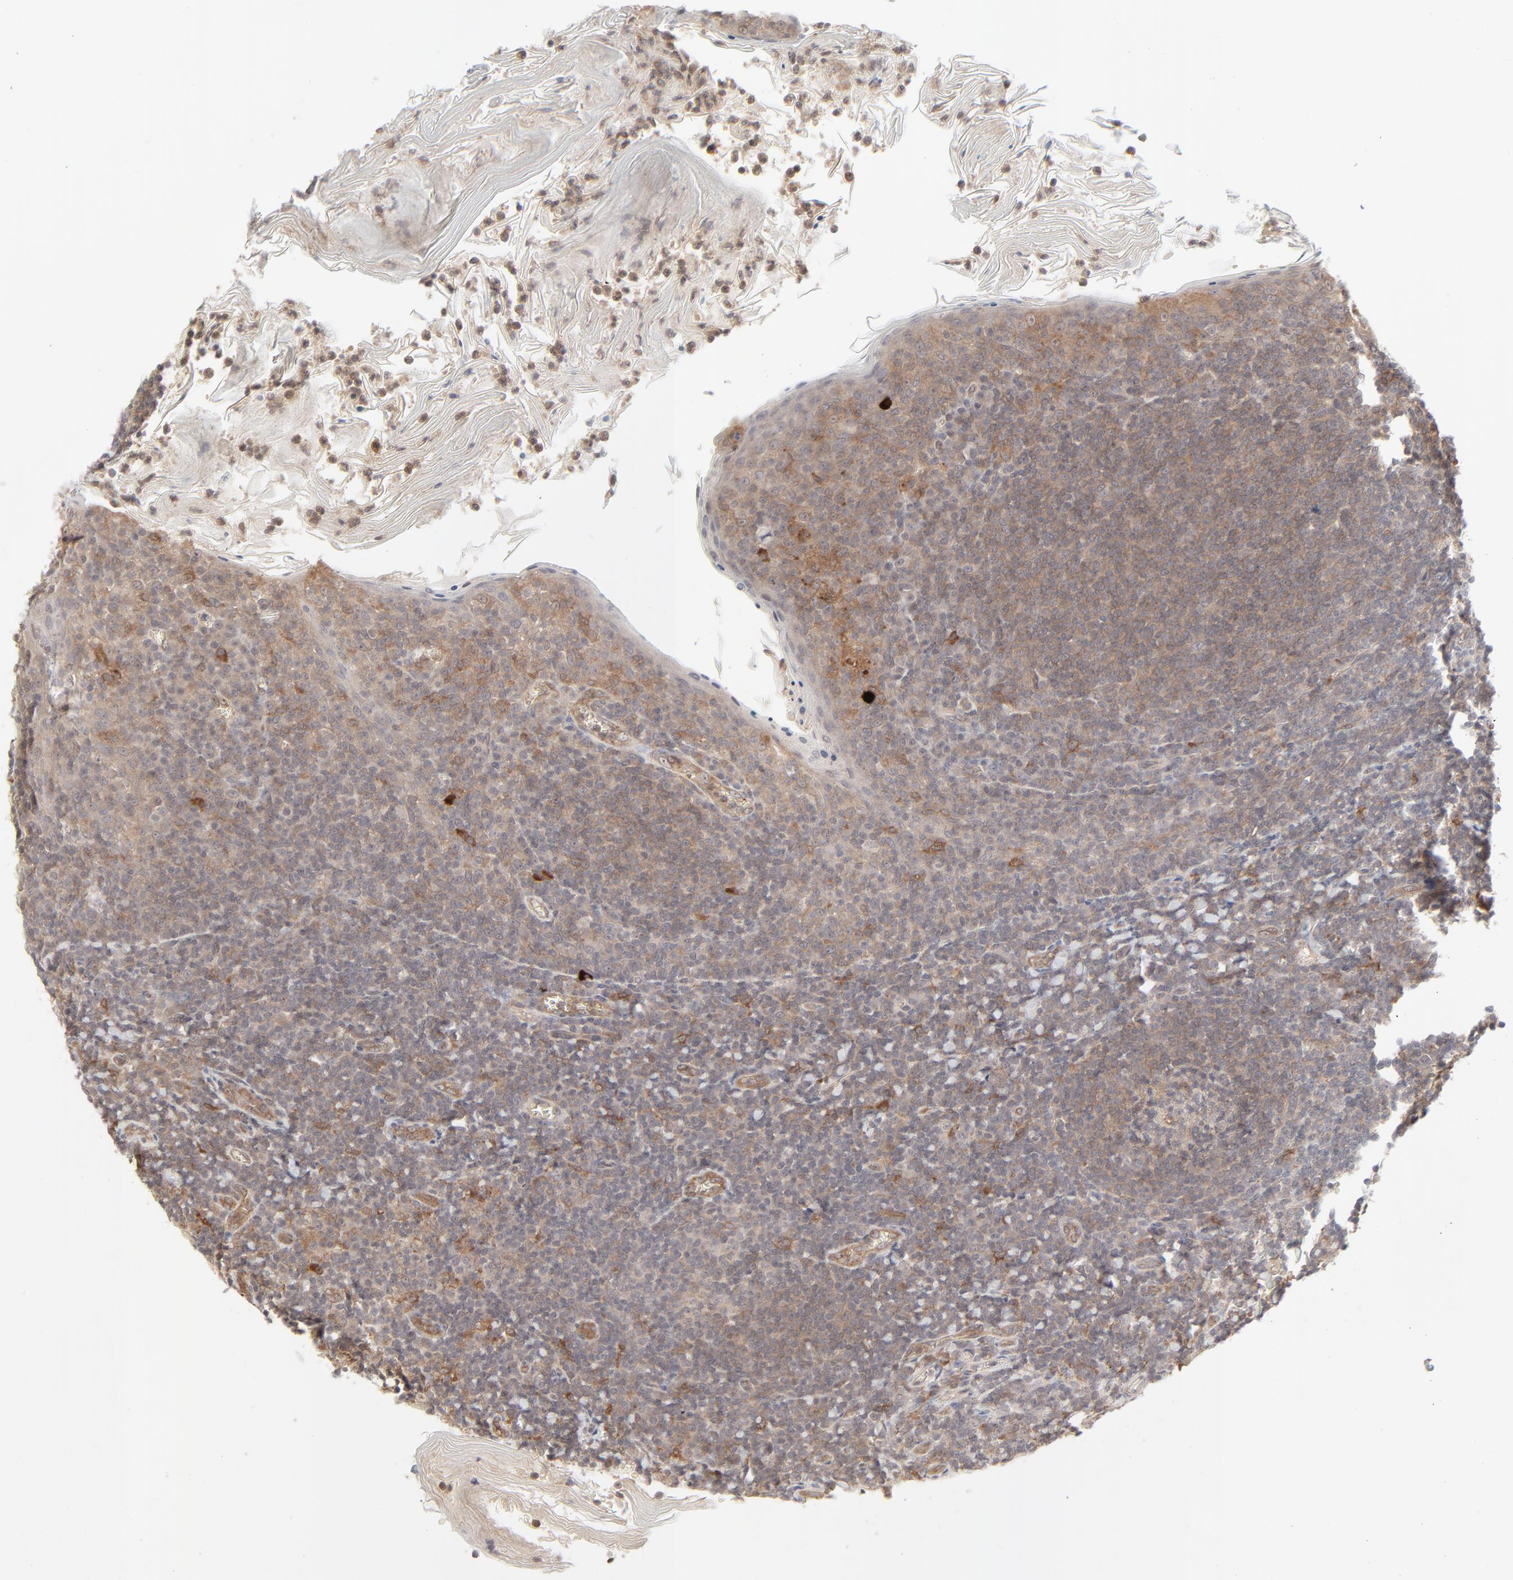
{"staining": {"intensity": "moderate", "quantity": ">75%", "location": "cytoplasmic/membranous"}, "tissue": "tonsil", "cell_type": "Germinal center cells", "image_type": "normal", "snomed": [{"axis": "morphology", "description": "Normal tissue, NOS"}, {"axis": "topography", "description": "Tonsil"}], "caption": "High-magnification brightfield microscopy of unremarkable tonsil stained with DAB (3,3'-diaminobenzidine) (brown) and counterstained with hematoxylin (blue). germinal center cells exhibit moderate cytoplasmic/membranous positivity is seen in about>75% of cells.", "gene": "RAB5C", "patient": {"sex": "male", "age": 31}}